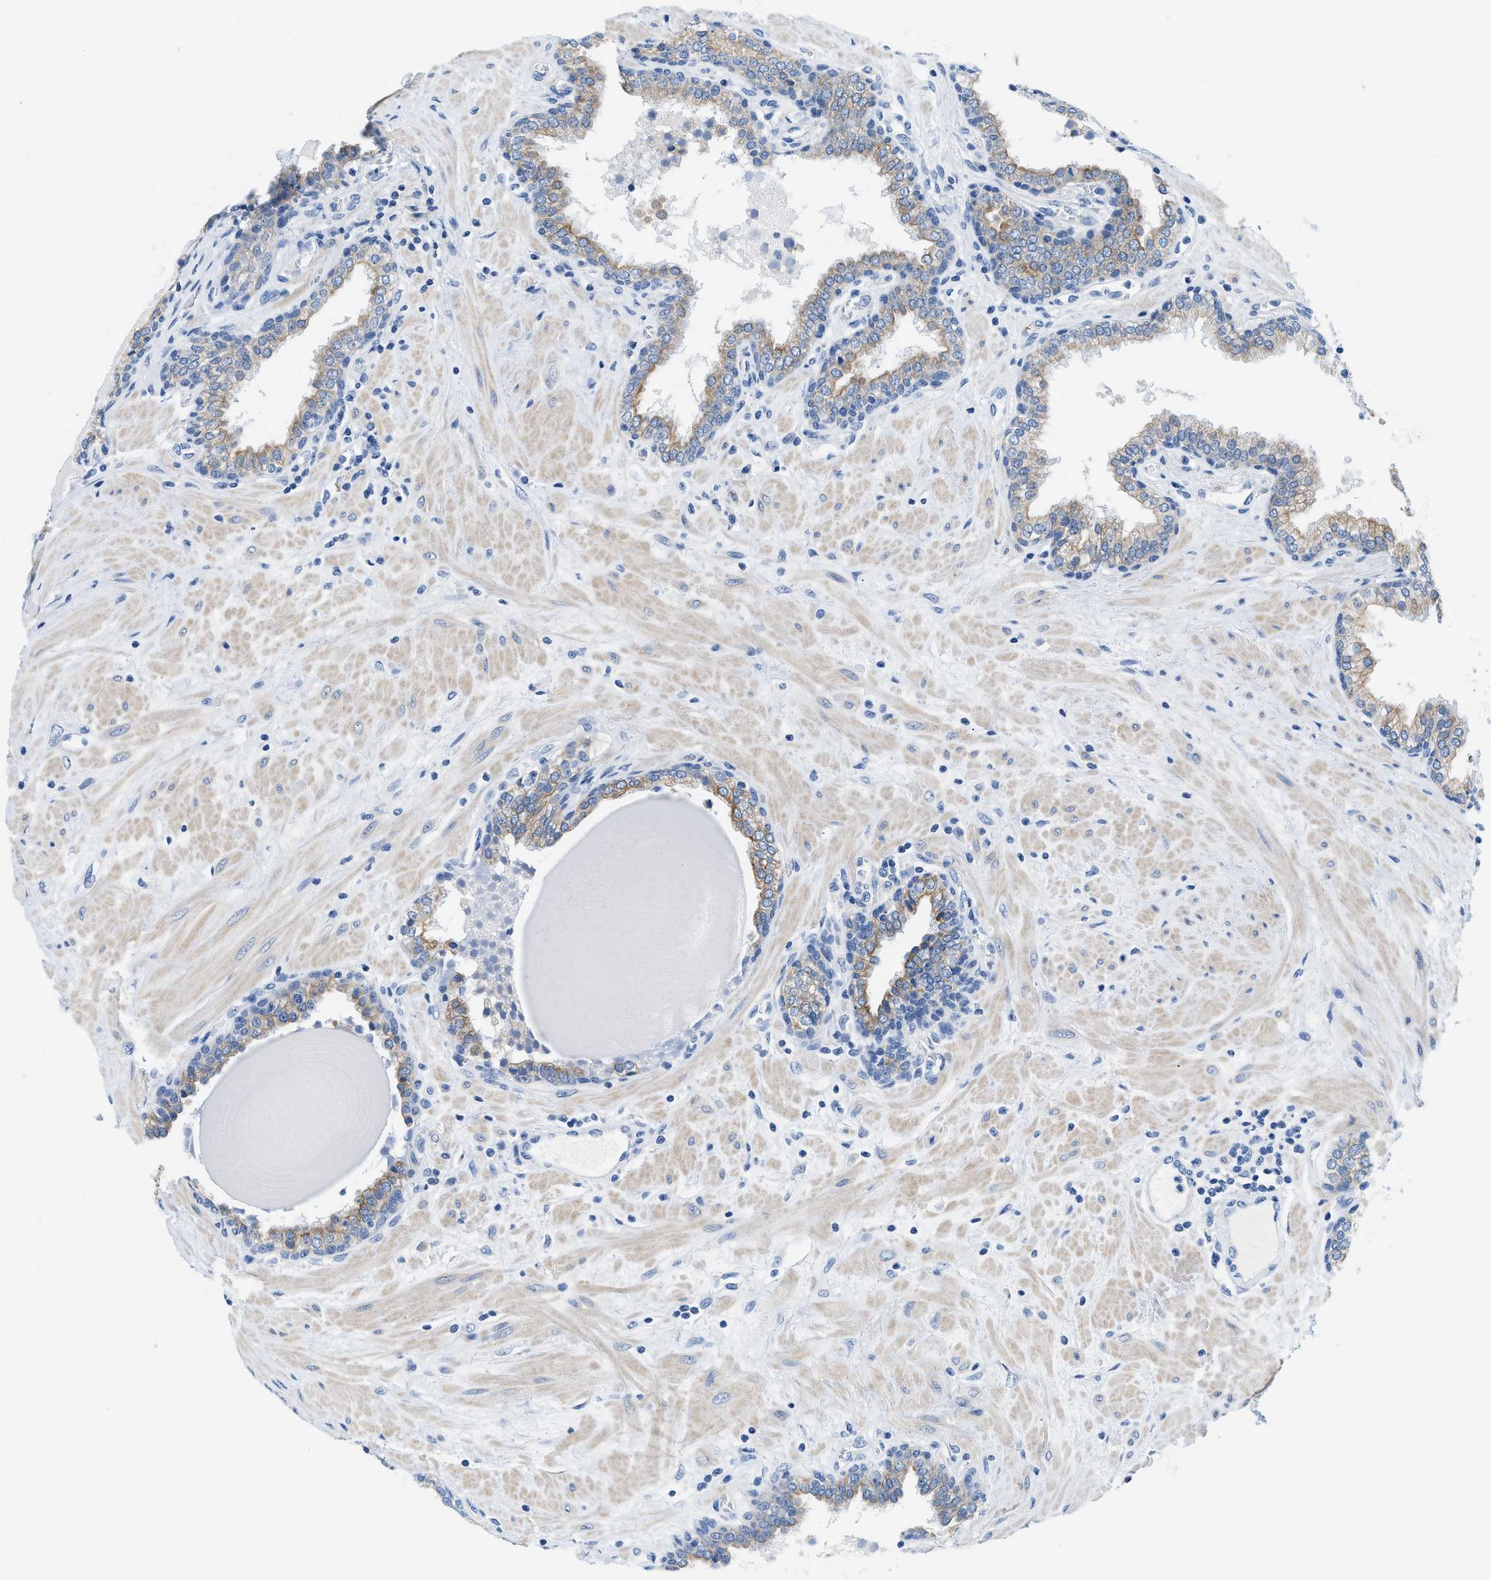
{"staining": {"intensity": "moderate", "quantity": "25%-75%", "location": "cytoplasmic/membranous"}, "tissue": "prostate", "cell_type": "Glandular cells", "image_type": "normal", "snomed": [{"axis": "morphology", "description": "Normal tissue, NOS"}, {"axis": "topography", "description": "Prostate"}], "caption": "Moderate cytoplasmic/membranous expression for a protein is seen in approximately 25%-75% of glandular cells of normal prostate using IHC.", "gene": "BPGM", "patient": {"sex": "male", "age": 51}}